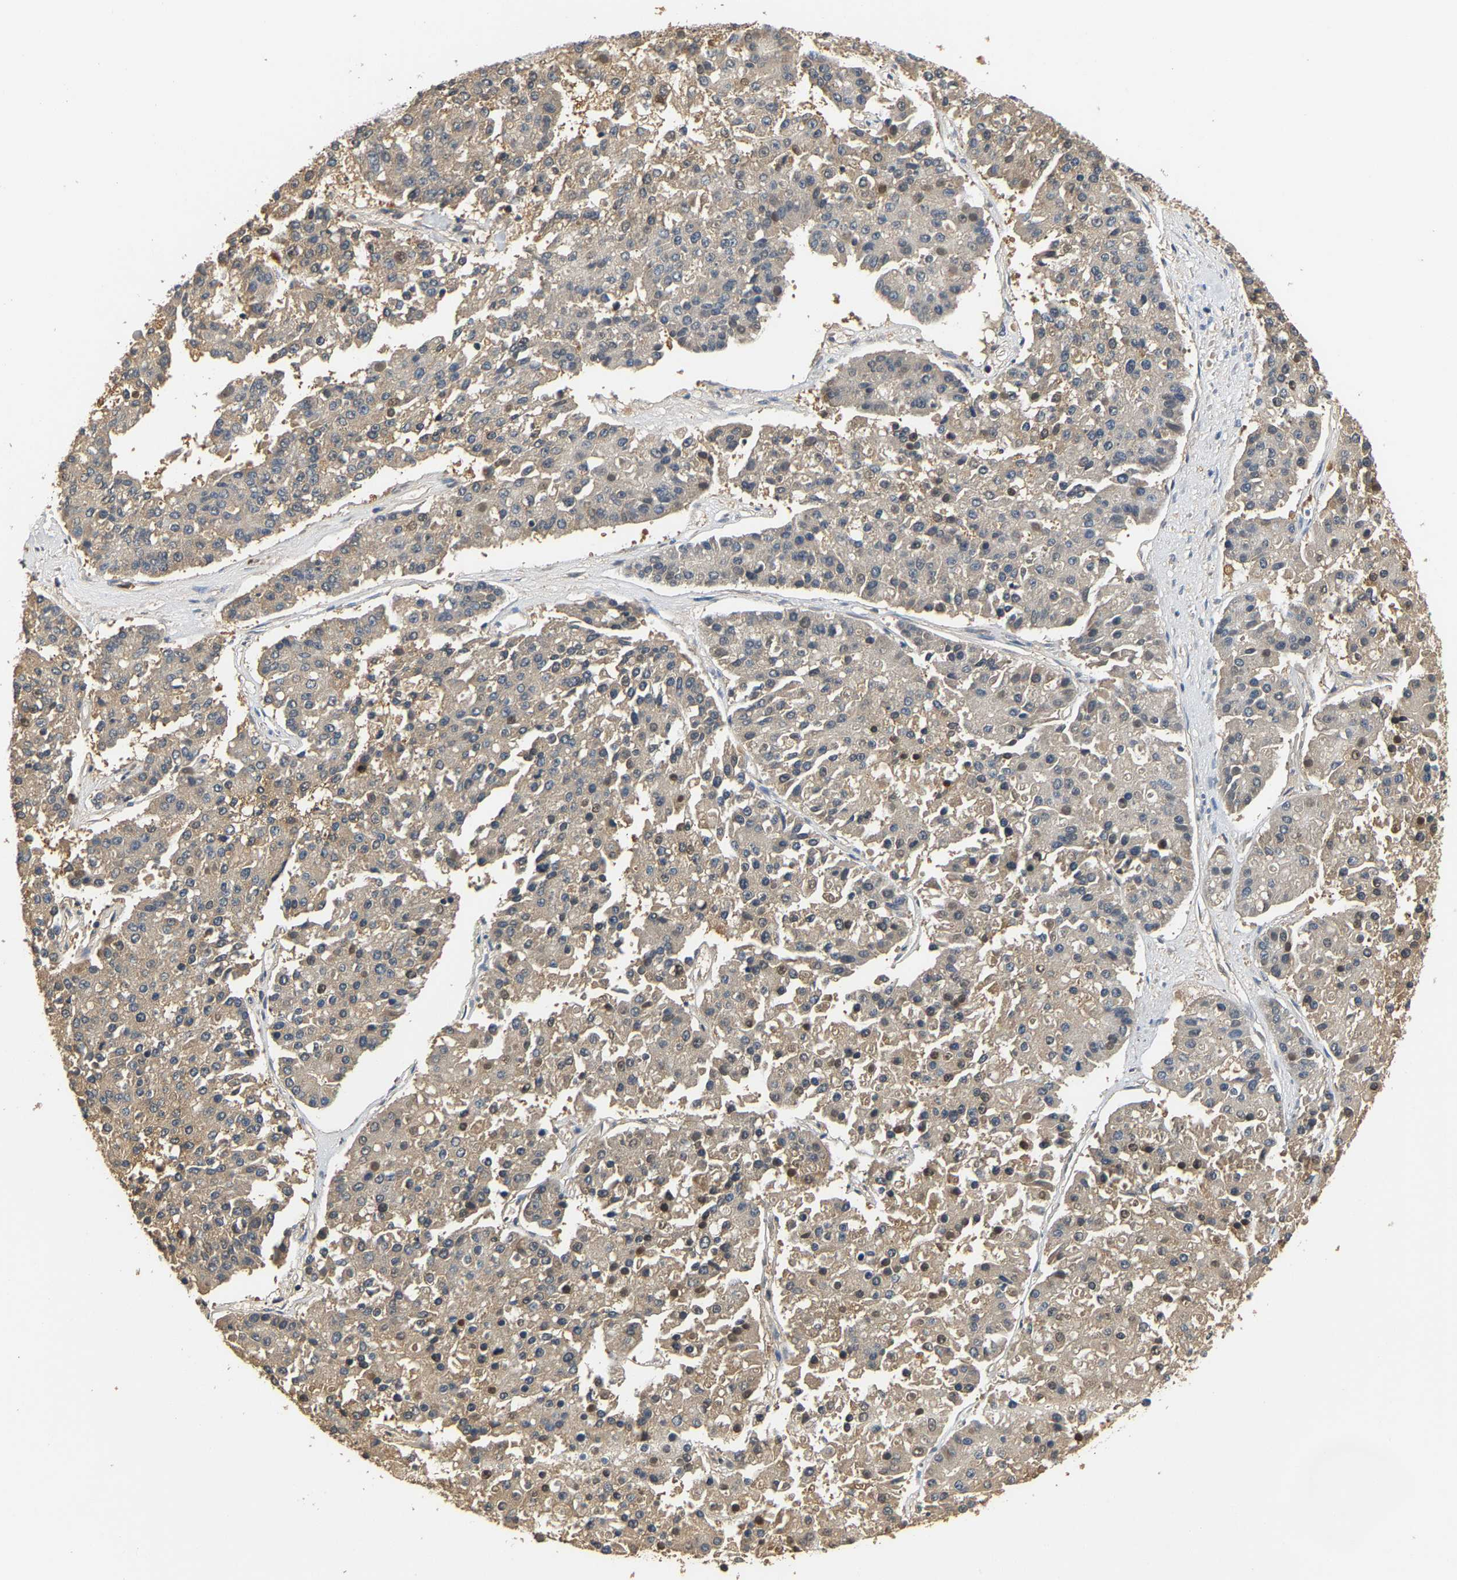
{"staining": {"intensity": "weak", "quantity": "<25%", "location": "cytoplasmic/membranous"}, "tissue": "pancreatic cancer", "cell_type": "Tumor cells", "image_type": "cancer", "snomed": [{"axis": "morphology", "description": "Adenocarcinoma, NOS"}, {"axis": "topography", "description": "Pancreas"}], "caption": "This is an immunohistochemistry photomicrograph of pancreatic cancer. There is no positivity in tumor cells.", "gene": "GPI", "patient": {"sex": "male", "age": 50}}